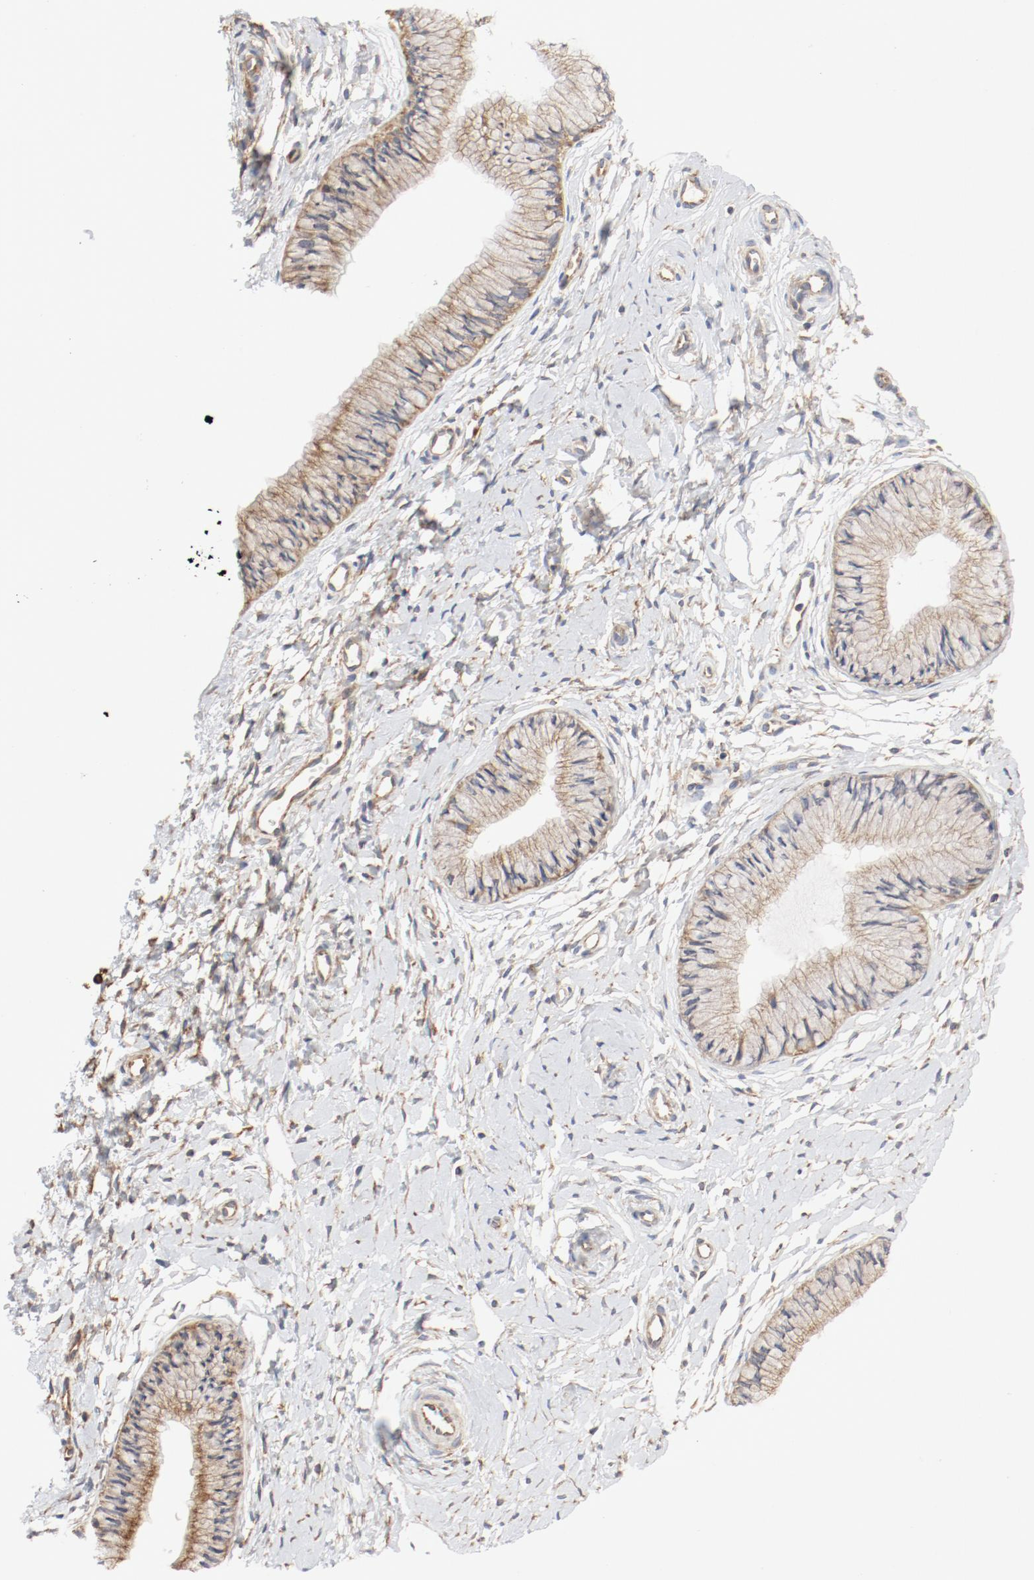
{"staining": {"intensity": "moderate", "quantity": ">75%", "location": "cytoplasmic/membranous"}, "tissue": "cervix", "cell_type": "Glandular cells", "image_type": "normal", "snomed": [{"axis": "morphology", "description": "Normal tissue, NOS"}, {"axis": "topography", "description": "Cervix"}], "caption": "This photomicrograph reveals immunohistochemistry (IHC) staining of unremarkable cervix, with medium moderate cytoplasmic/membranous expression in about >75% of glandular cells.", "gene": "RPS6", "patient": {"sex": "female", "age": 46}}